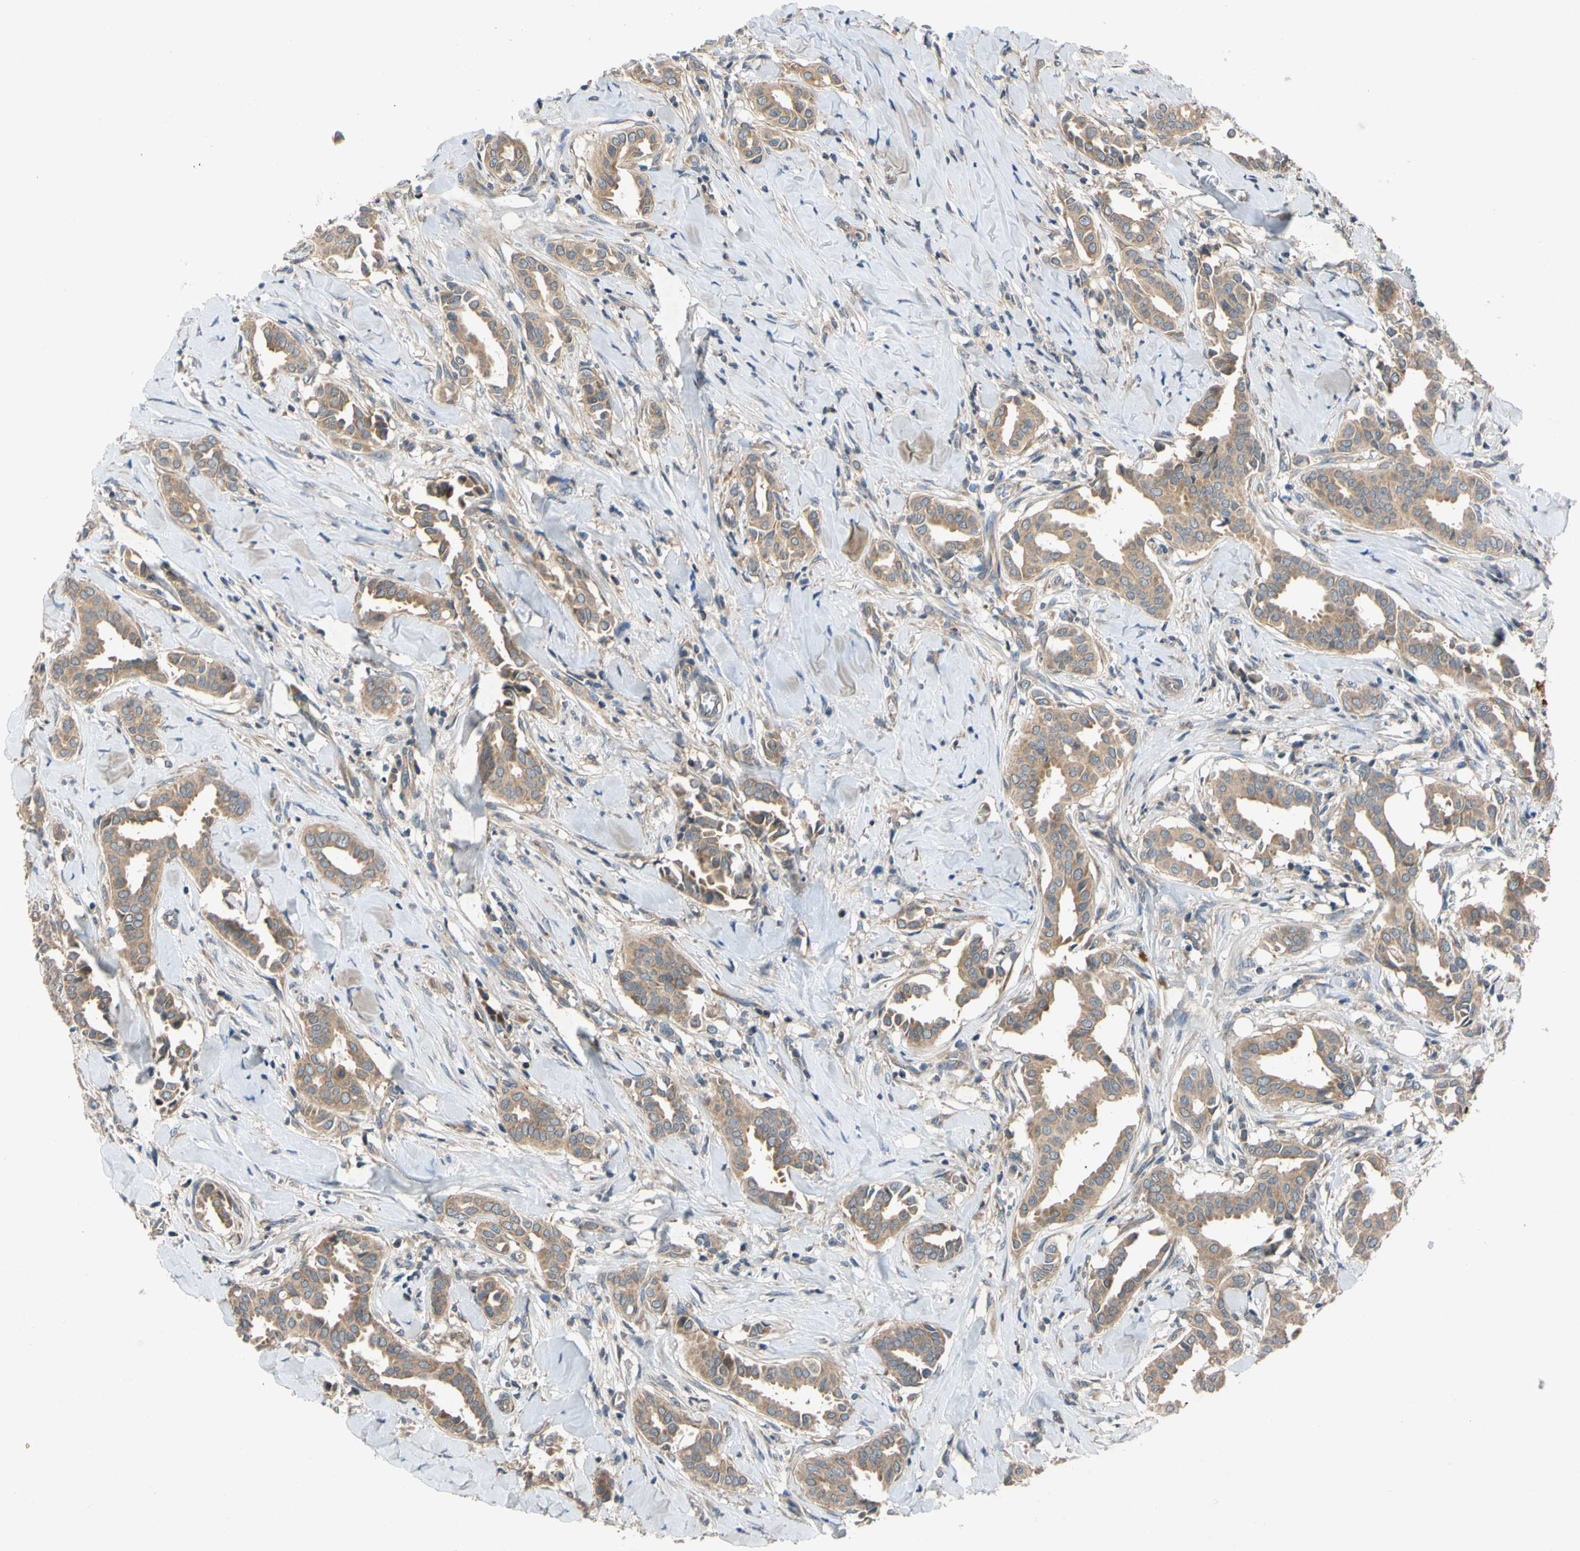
{"staining": {"intensity": "moderate", "quantity": ">75%", "location": "cytoplasmic/membranous"}, "tissue": "head and neck cancer", "cell_type": "Tumor cells", "image_type": "cancer", "snomed": [{"axis": "morphology", "description": "Adenocarcinoma, NOS"}, {"axis": "topography", "description": "Salivary gland"}, {"axis": "topography", "description": "Head-Neck"}], "caption": "IHC of human head and neck adenocarcinoma shows medium levels of moderate cytoplasmic/membranous staining in approximately >75% of tumor cells. (DAB (3,3'-diaminobenzidine) IHC, brown staining for protein, blue staining for nuclei).", "gene": "MBTPS2", "patient": {"sex": "female", "age": 59}}